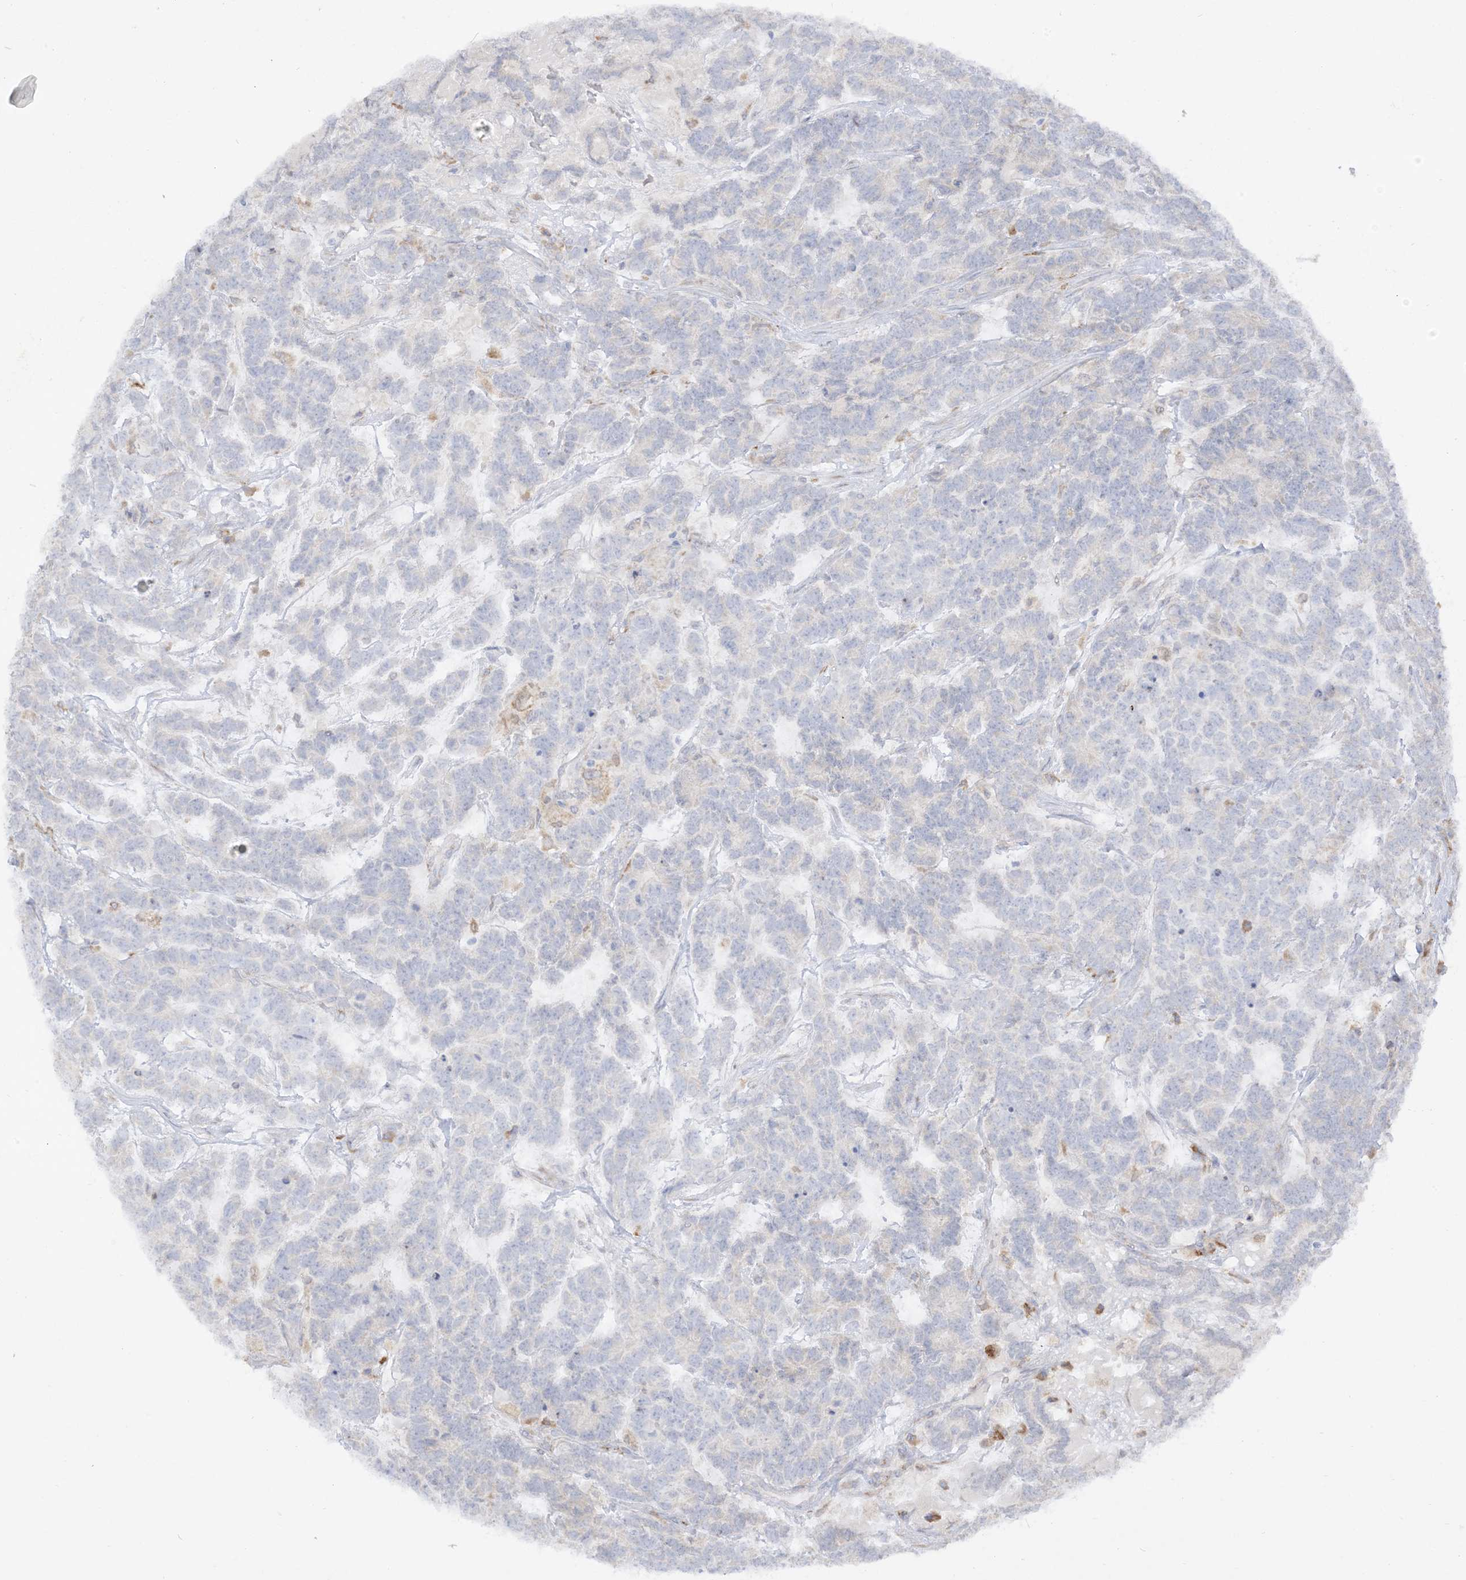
{"staining": {"intensity": "negative", "quantity": "none", "location": "none"}, "tissue": "testis cancer", "cell_type": "Tumor cells", "image_type": "cancer", "snomed": [{"axis": "morphology", "description": "Carcinoma, Embryonal, NOS"}, {"axis": "topography", "description": "Testis"}], "caption": "Immunohistochemistry of testis cancer shows no positivity in tumor cells.", "gene": "LOXL3", "patient": {"sex": "male", "age": 26}}